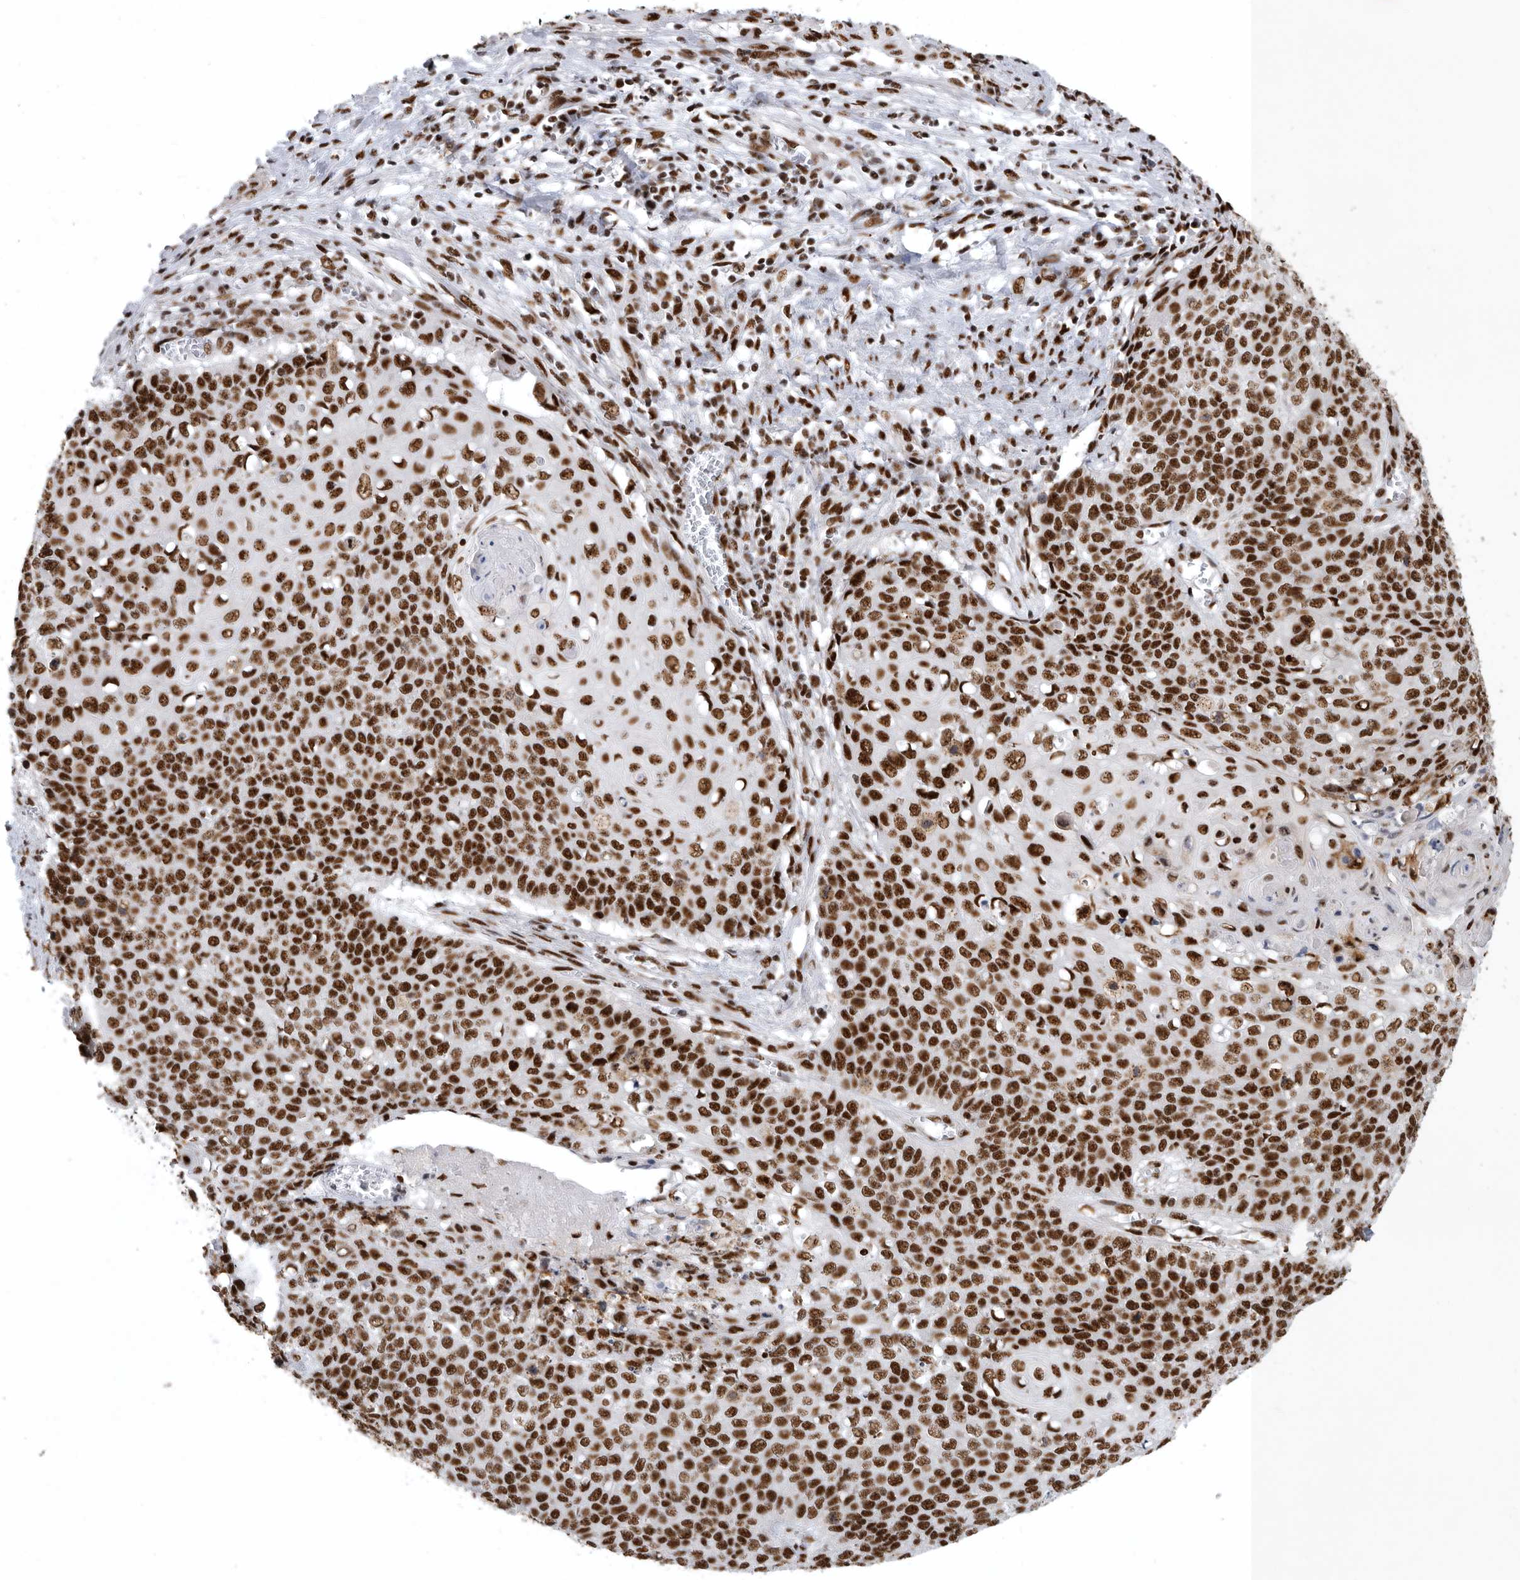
{"staining": {"intensity": "strong", "quantity": ">75%", "location": "nuclear"}, "tissue": "cervical cancer", "cell_type": "Tumor cells", "image_type": "cancer", "snomed": [{"axis": "morphology", "description": "Squamous cell carcinoma, NOS"}, {"axis": "topography", "description": "Cervix"}], "caption": "Brown immunohistochemical staining in human squamous cell carcinoma (cervical) reveals strong nuclear expression in approximately >75% of tumor cells.", "gene": "BCLAF1", "patient": {"sex": "female", "age": 39}}